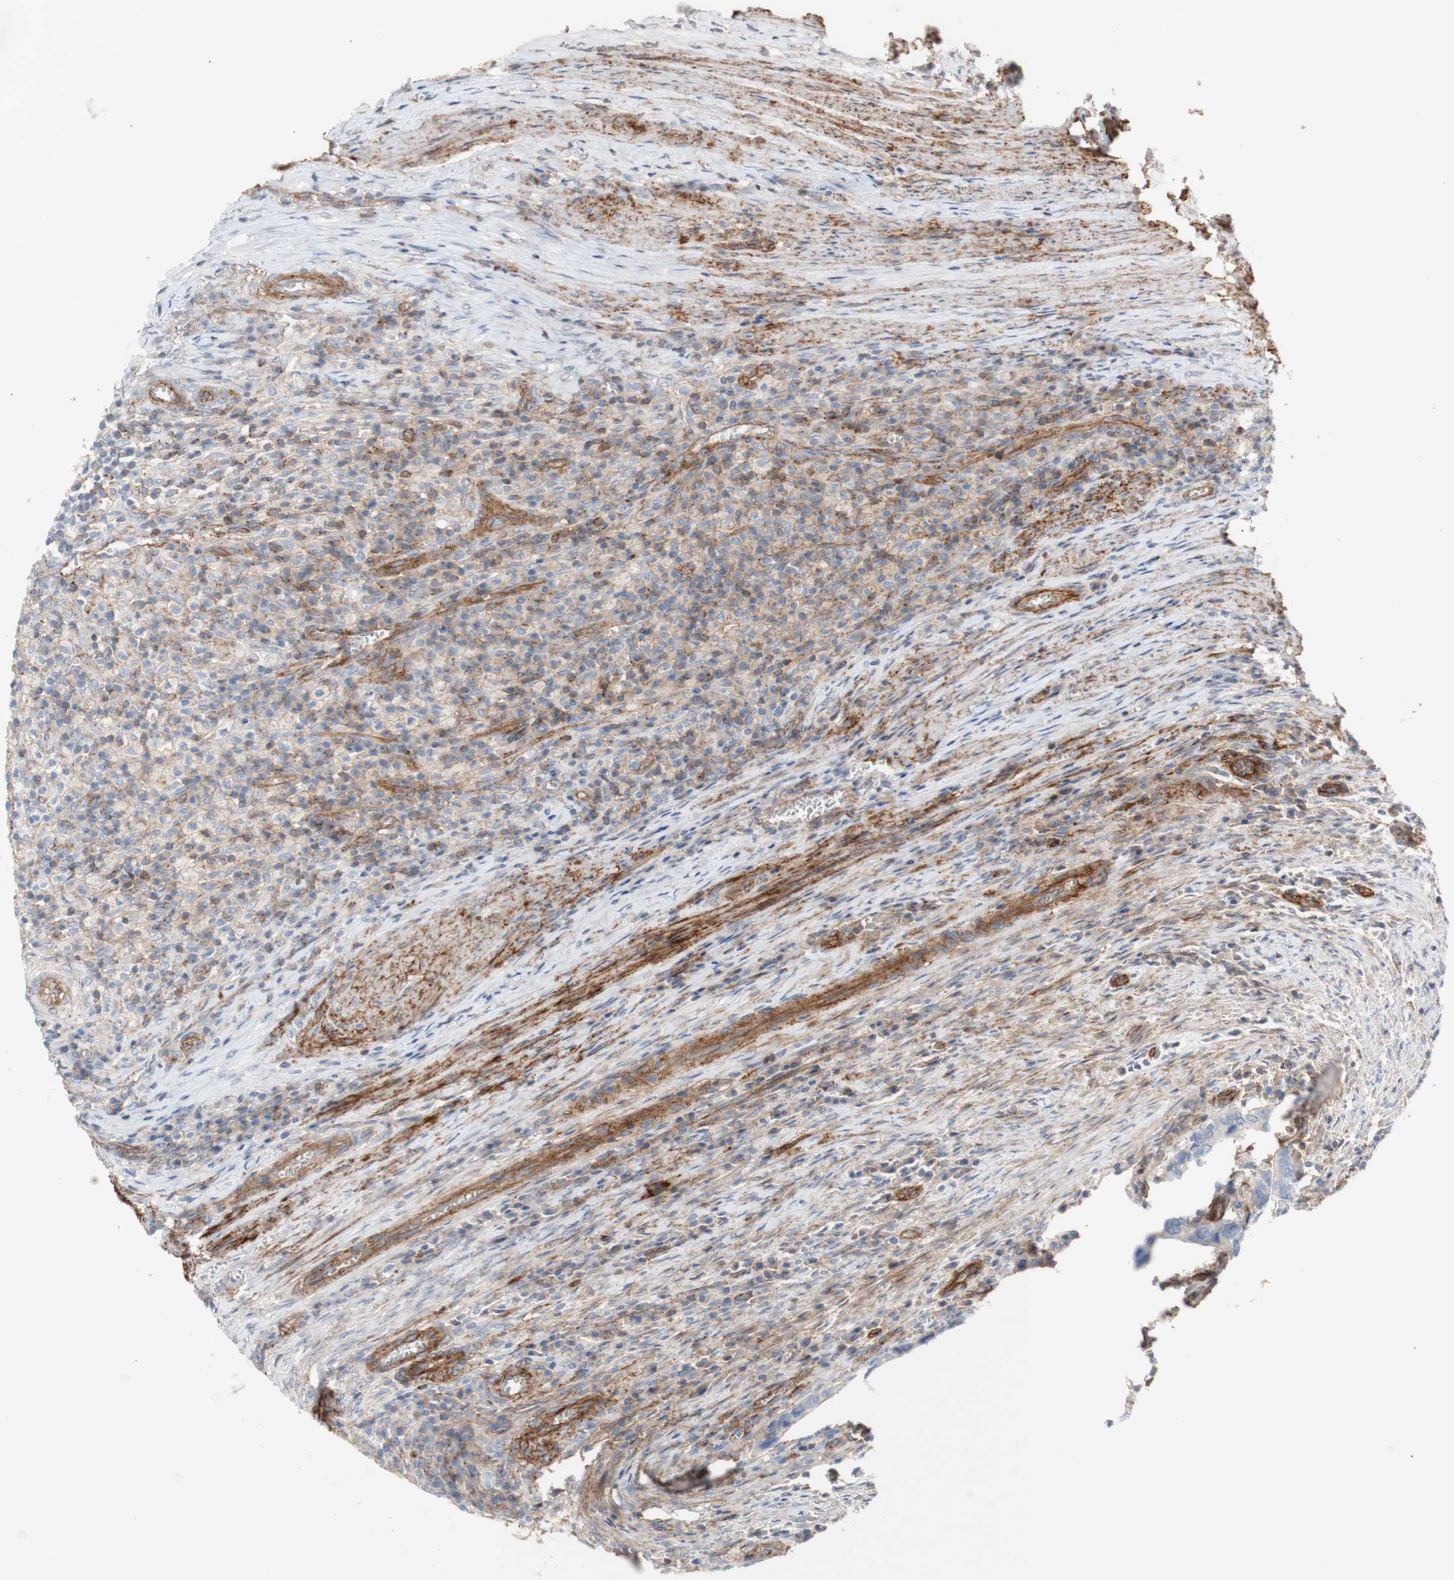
{"staining": {"intensity": "weak", "quantity": "<25%", "location": "cytoplasmic/membranous"}, "tissue": "colorectal cancer", "cell_type": "Tumor cells", "image_type": "cancer", "snomed": [{"axis": "morphology", "description": "Adenocarcinoma, NOS"}, {"axis": "topography", "description": "Colon"}], "caption": "Colorectal cancer was stained to show a protein in brown. There is no significant expression in tumor cells.", "gene": "ATP2A3", "patient": {"sex": "male", "age": 72}}